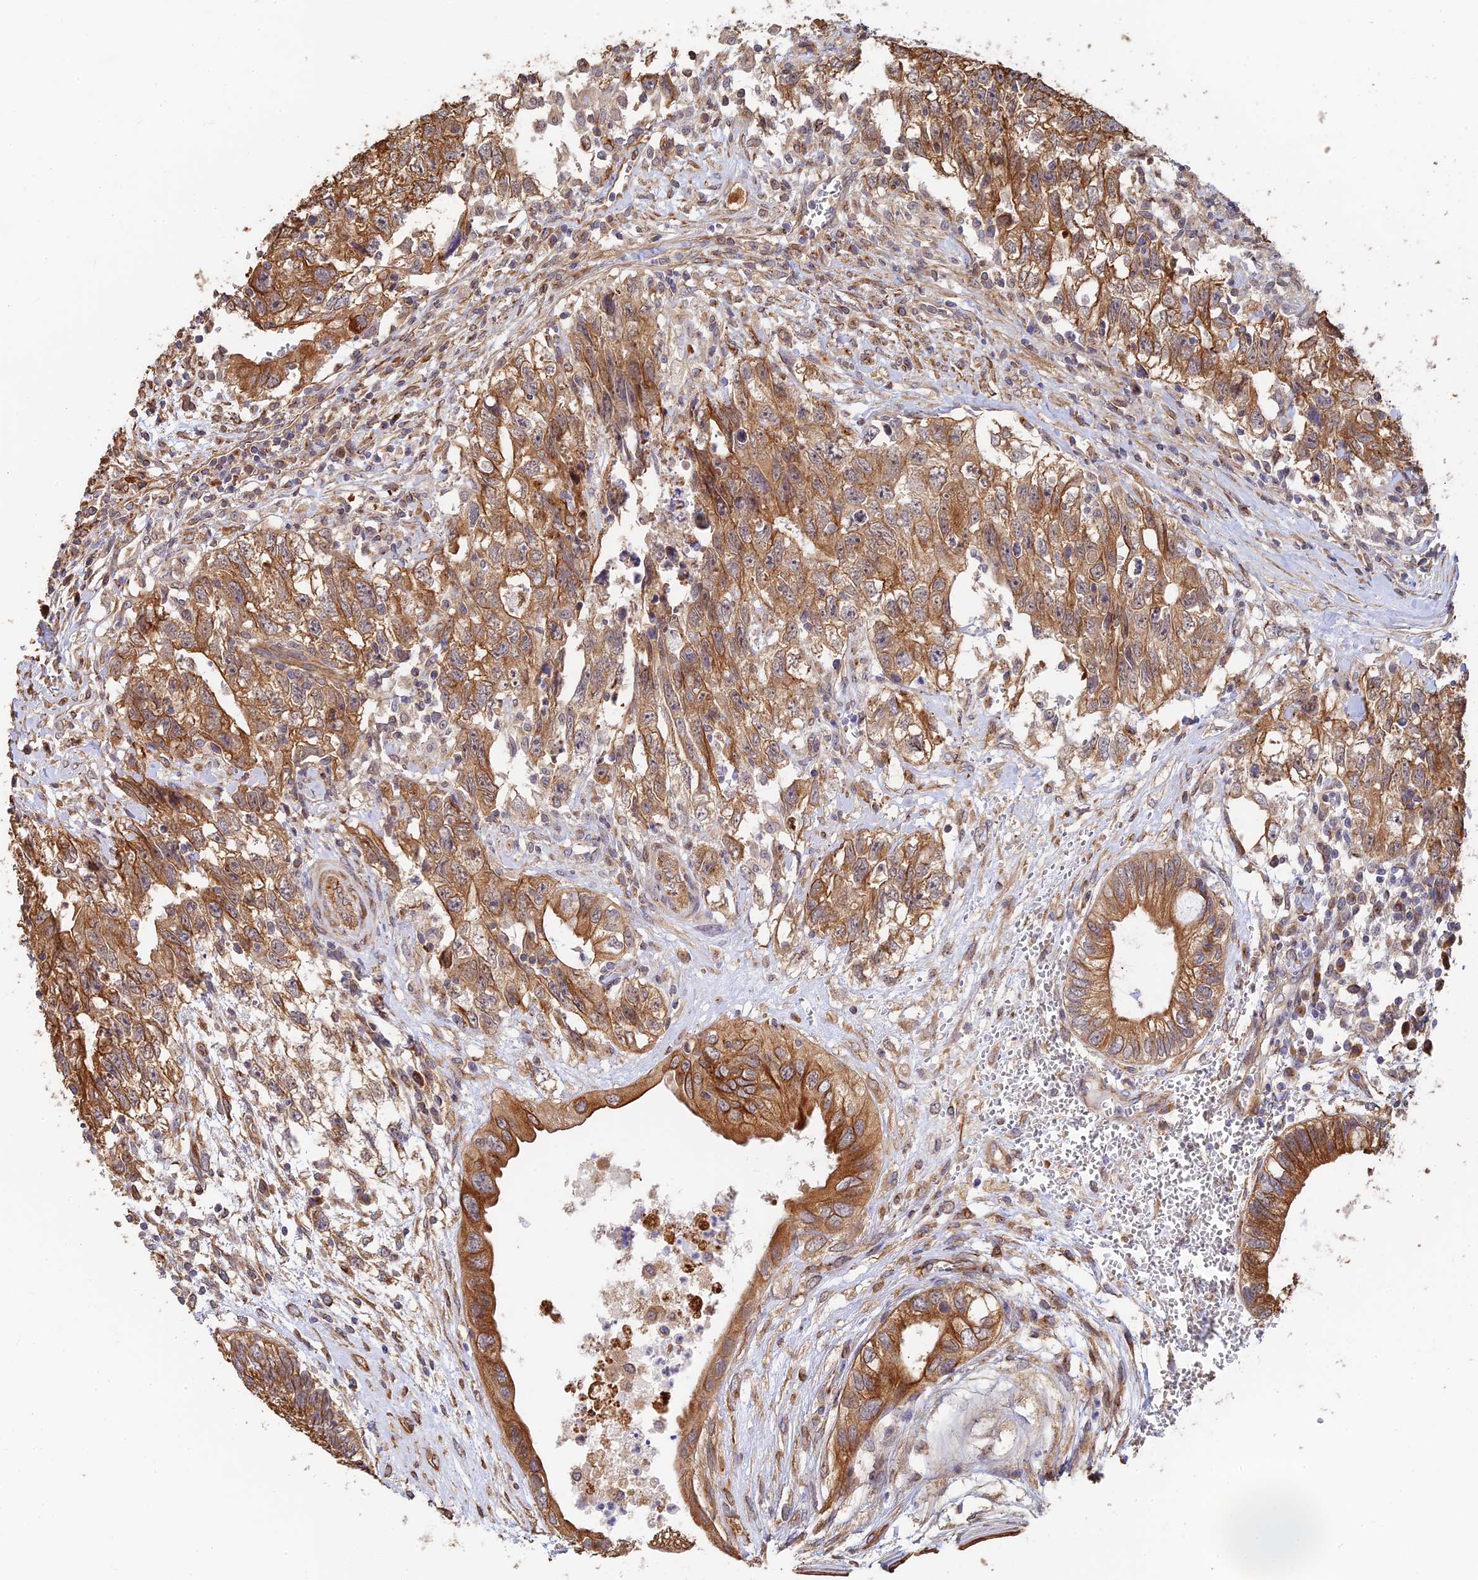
{"staining": {"intensity": "moderate", "quantity": ">75%", "location": "cytoplasmic/membranous"}, "tissue": "testis cancer", "cell_type": "Tumor cells", "image_type": "cancer", "snomed": [{"axis": "morphology", "description": "Seminoma, NOS"}, {"axis": "morphology", "description": "Carcinoma, Embryonal, NOS"}, {"axis": "topography", "description": "Testis"}], "caption": "DAB immunohistochemical staining of human testis cancer (embryonal carcinoma) shows moderate cytoplasmic/membranous protein expression in about >75% of tumor cells. The protein of interest is stained brown, and the nuclei are stained in blue (DAB (3,3'-diaminobenzidine) IHC with brightfield microscopy, high magnification).", "gene": "WBP11", "patient": {"sex": "male", "age": 29}}